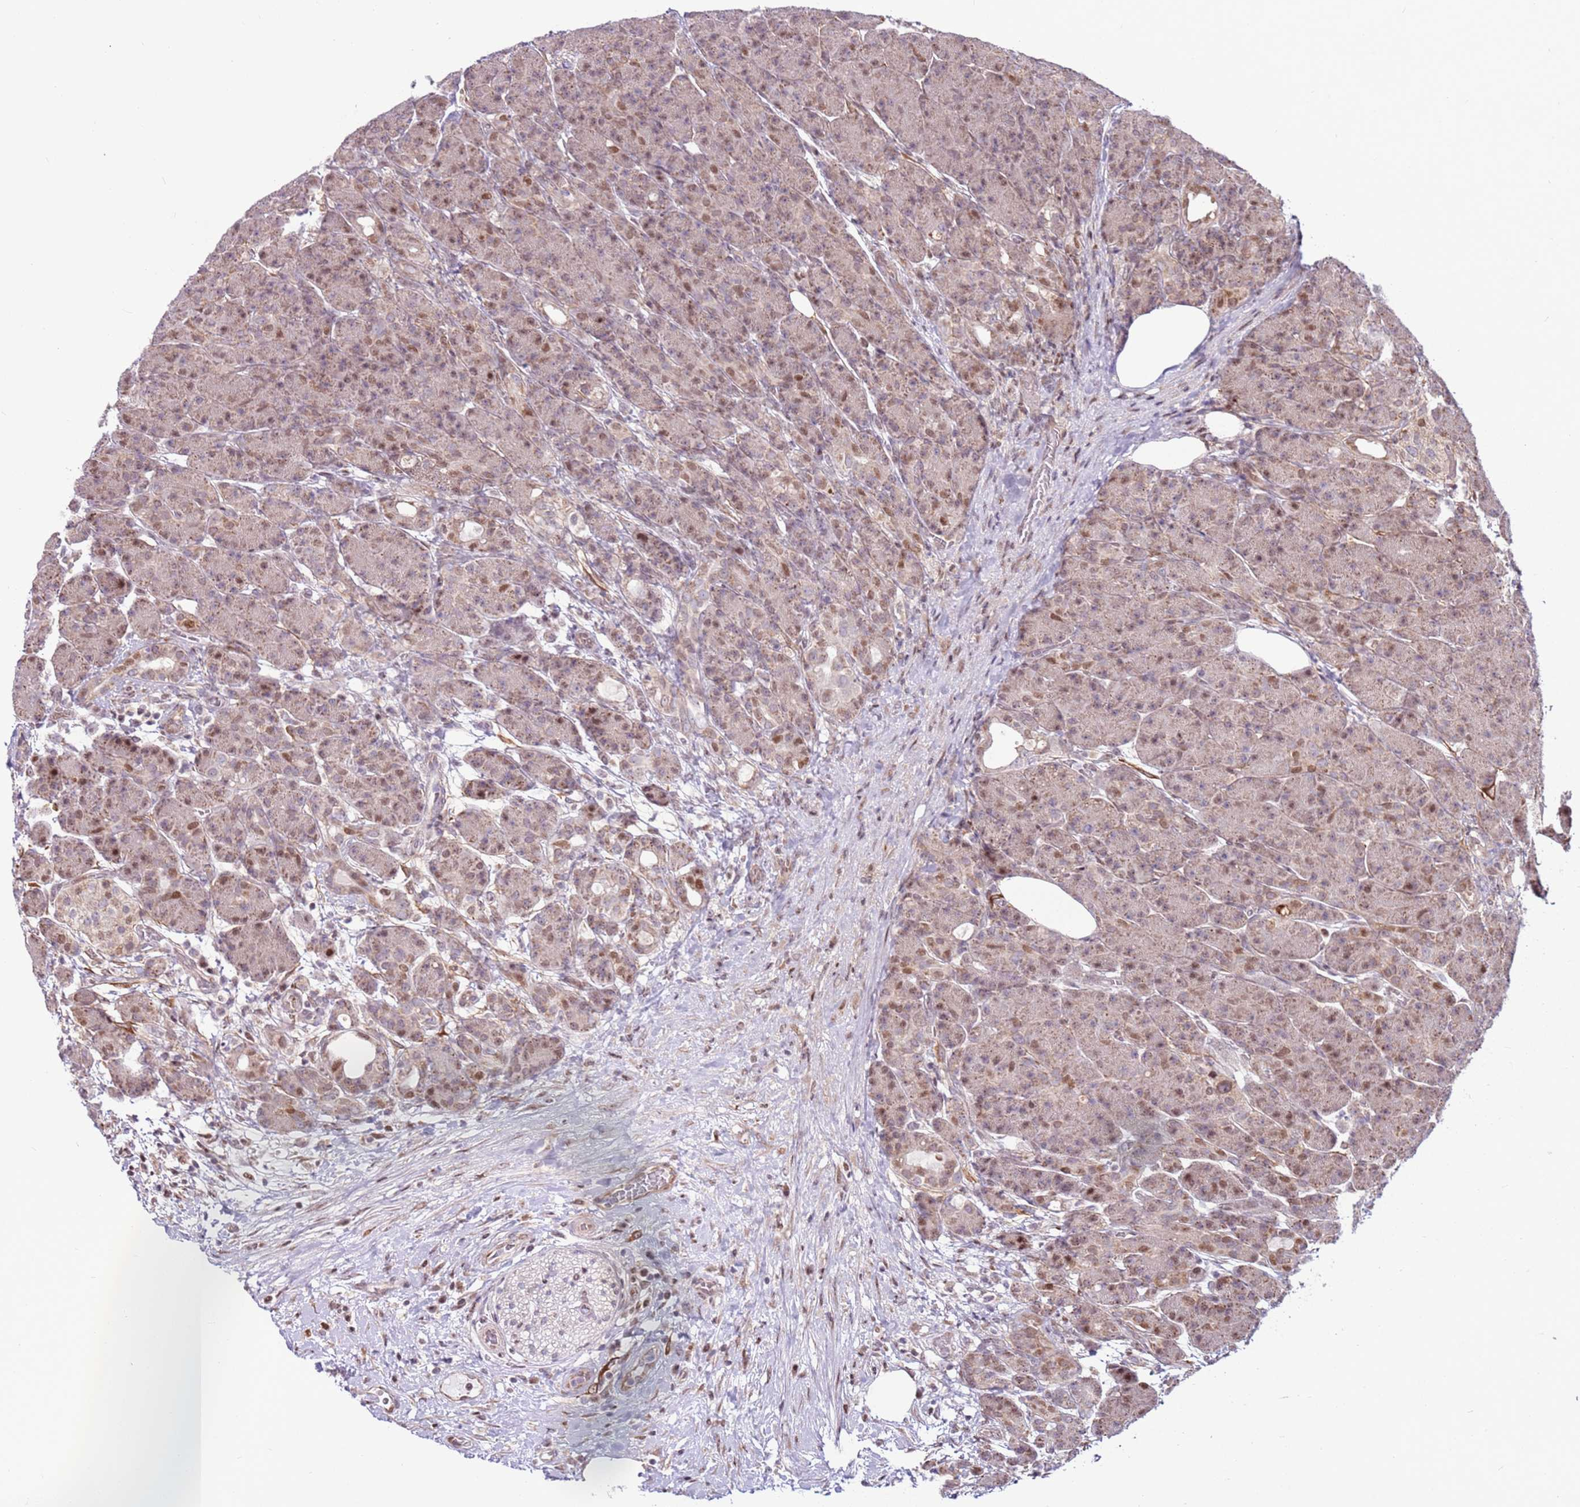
{"staining": {"intensity": "moderate", "quantity": "25%-75%", "location": "cytoplasmic/membranous,nuclear"}, "tissue": "pancreas", "cell_type": "Exocrine glandular cells", "image_type": "normal", "snomed": [{"axis": "morphology", "description": "Normal tissue, NOS"}, {"axis": "topography", "description": "Pancreas"}], "caption": "Pancreas stained for a protein demonstrates moderate cytoplasmic/membranous,nuclear positivity in exocrine glandular cells. (DAB IHC with brightfield microscopy, high magnification).", "gene": "PCTP", "patient": {"sex": "male", "age": 63}}